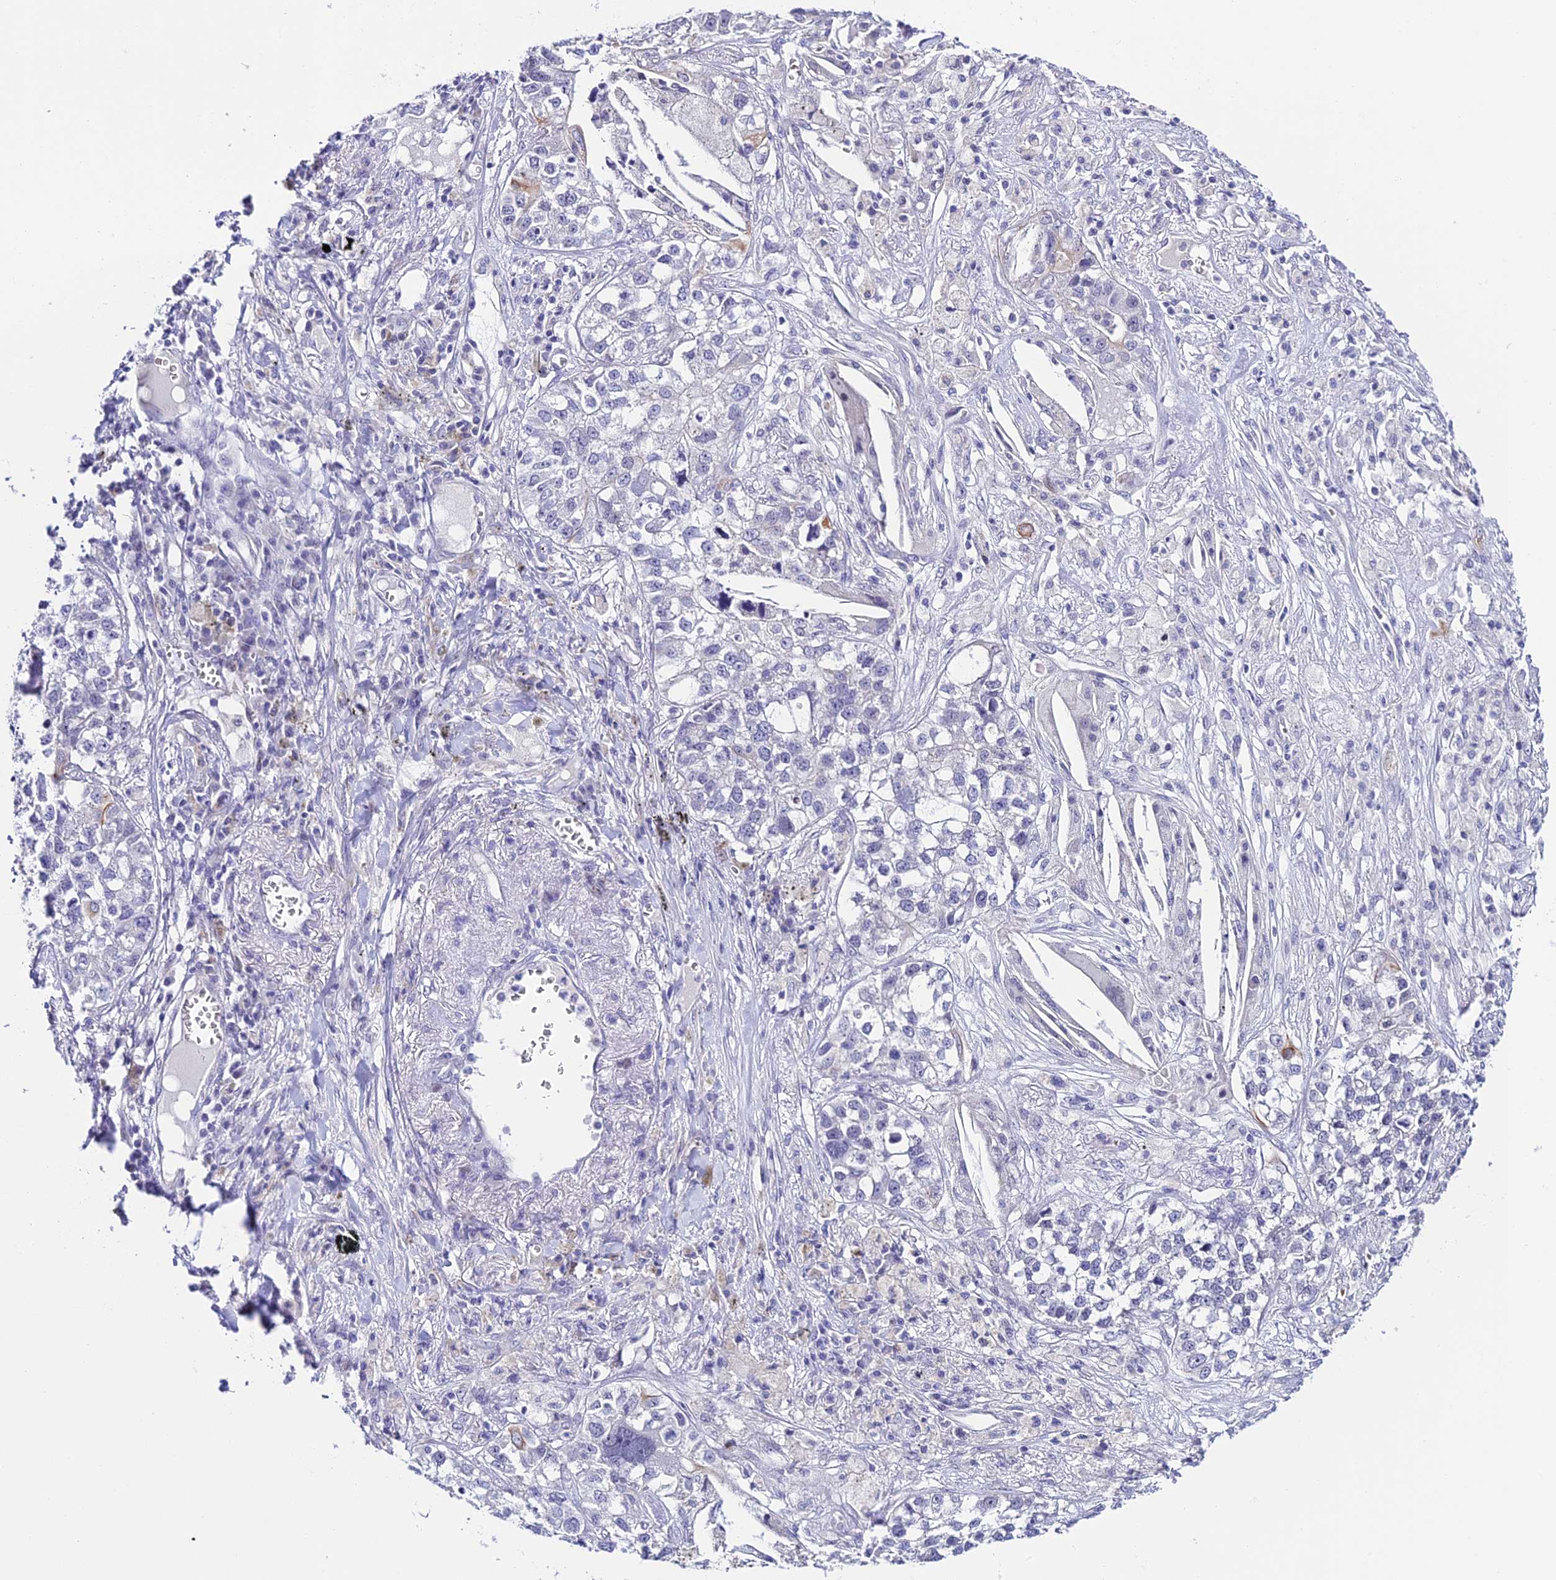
{"staining": {"intensity": "negative", "quantity": "none", "location": "none"}, "tissue": "lung cancer", "cell_type": "Tumor cells", "image_type": "cancer", "snomed": [{"axis": "morphology", "description": "Adenocarcinoma, NOS"}, {"axis": "topography", "description": "Lung"}], "caption": "Immunohistochemical staining of human lung cancer exhibits no significant positivity in tumor cells. (DAB immunohistochemistry, high magnification).", "gene": "RASGEF1B", "patient": {"sex": "male", "age": 49}}